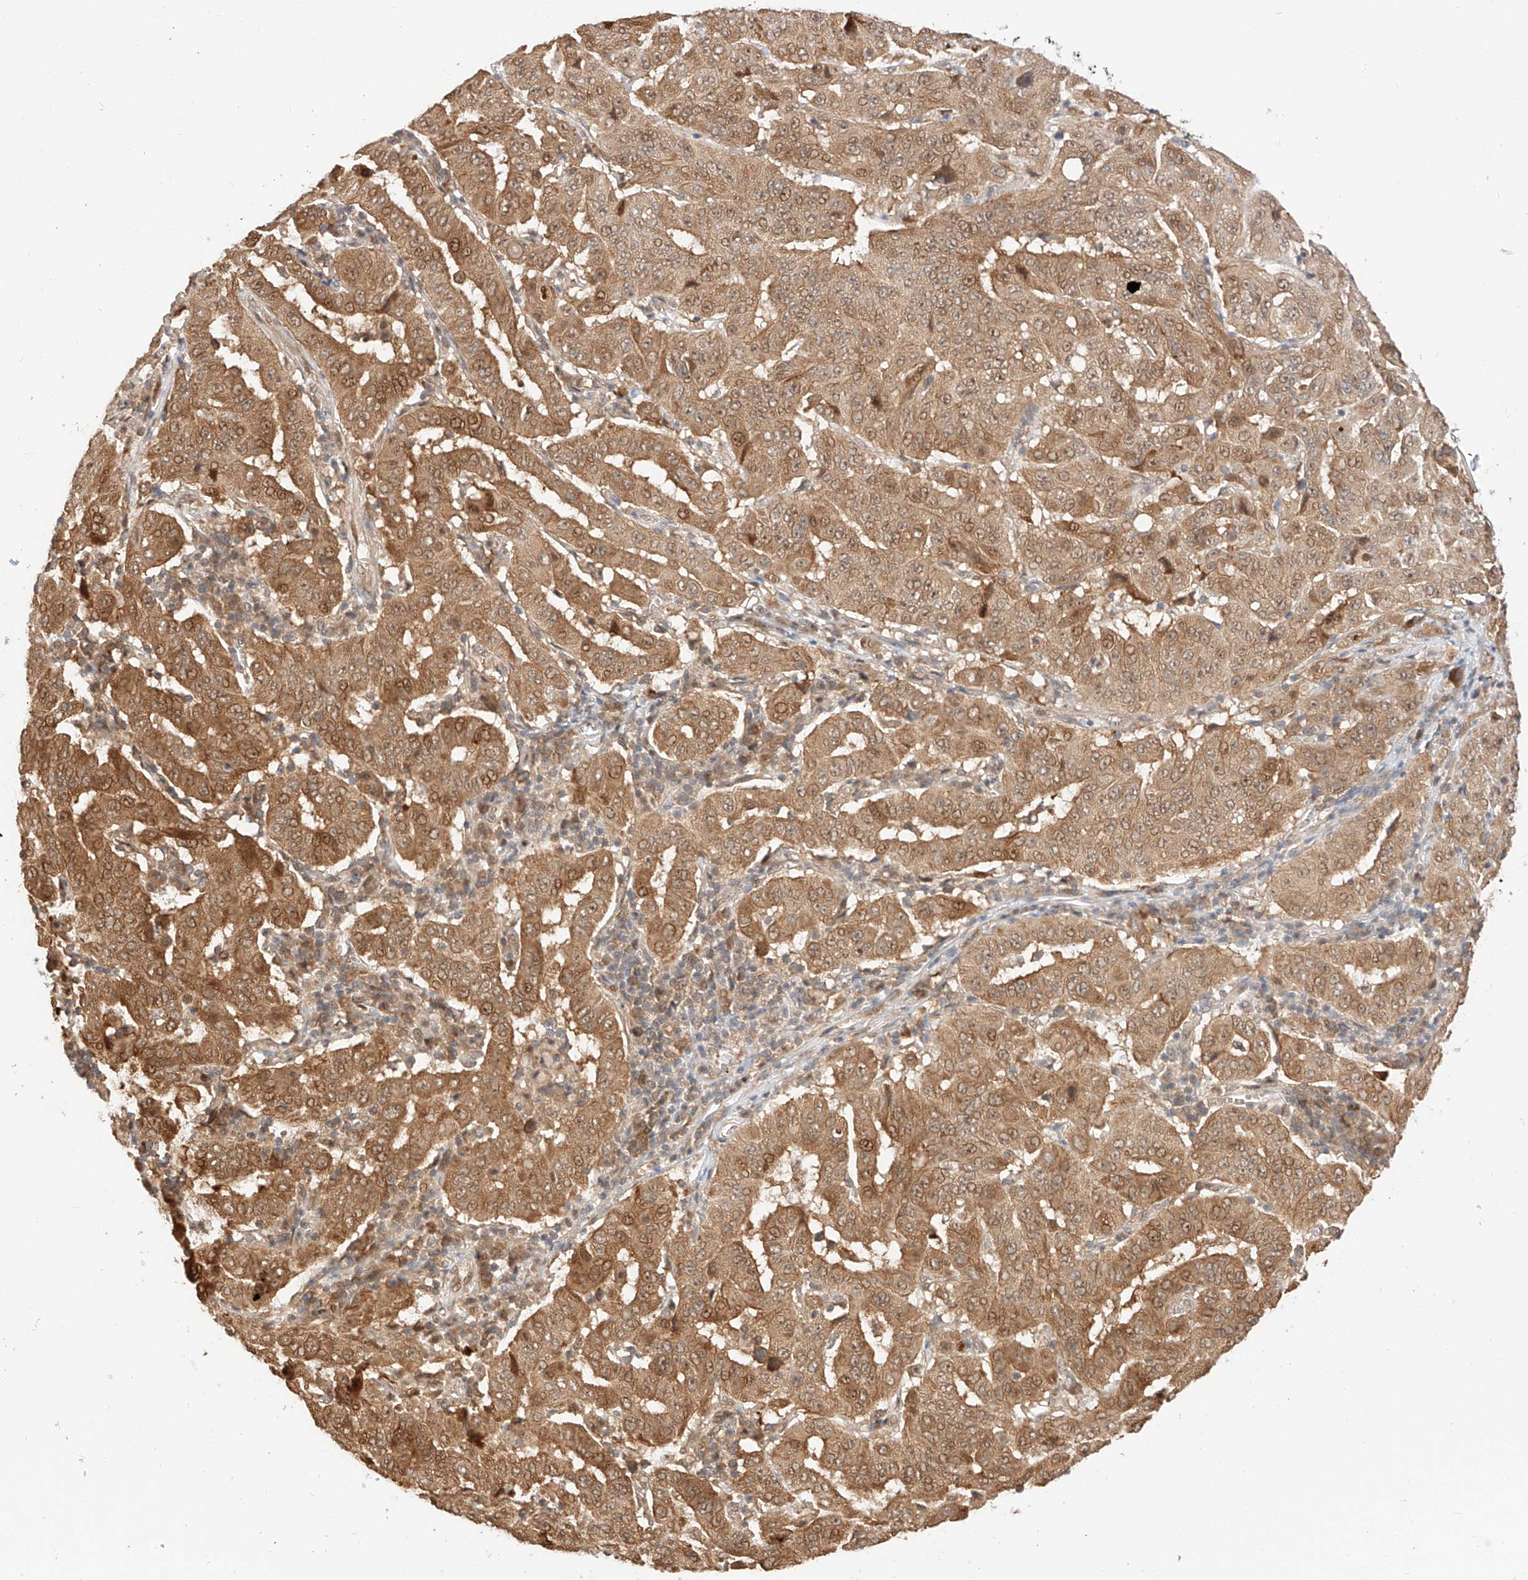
{"staining": {"intensity": "moderate", "quantity": ">75%", "location": "cytoplasmic/membranous,nuclear"}, "tissue": "pancreatic cancer", "cell_type": "Tumor cells", "image_type": "cancer", "snomed": [{"axis": "morphology", "description": "Adenocarcinoma, NOS"}, {"axis": "topography", "description": "Pancreas"}], "caption": "Tumor cells demonstrate moderate cytoplasmic/membranous and nuclear expression in approximately >75% of cells in pancreatic cancer. (DAB (3,3'-diaminobenzidine) = brown stain, brightfield microscopy at high magnification).", "gene": "EIF4H", "patient": {"sex": "male", "age": 63}}